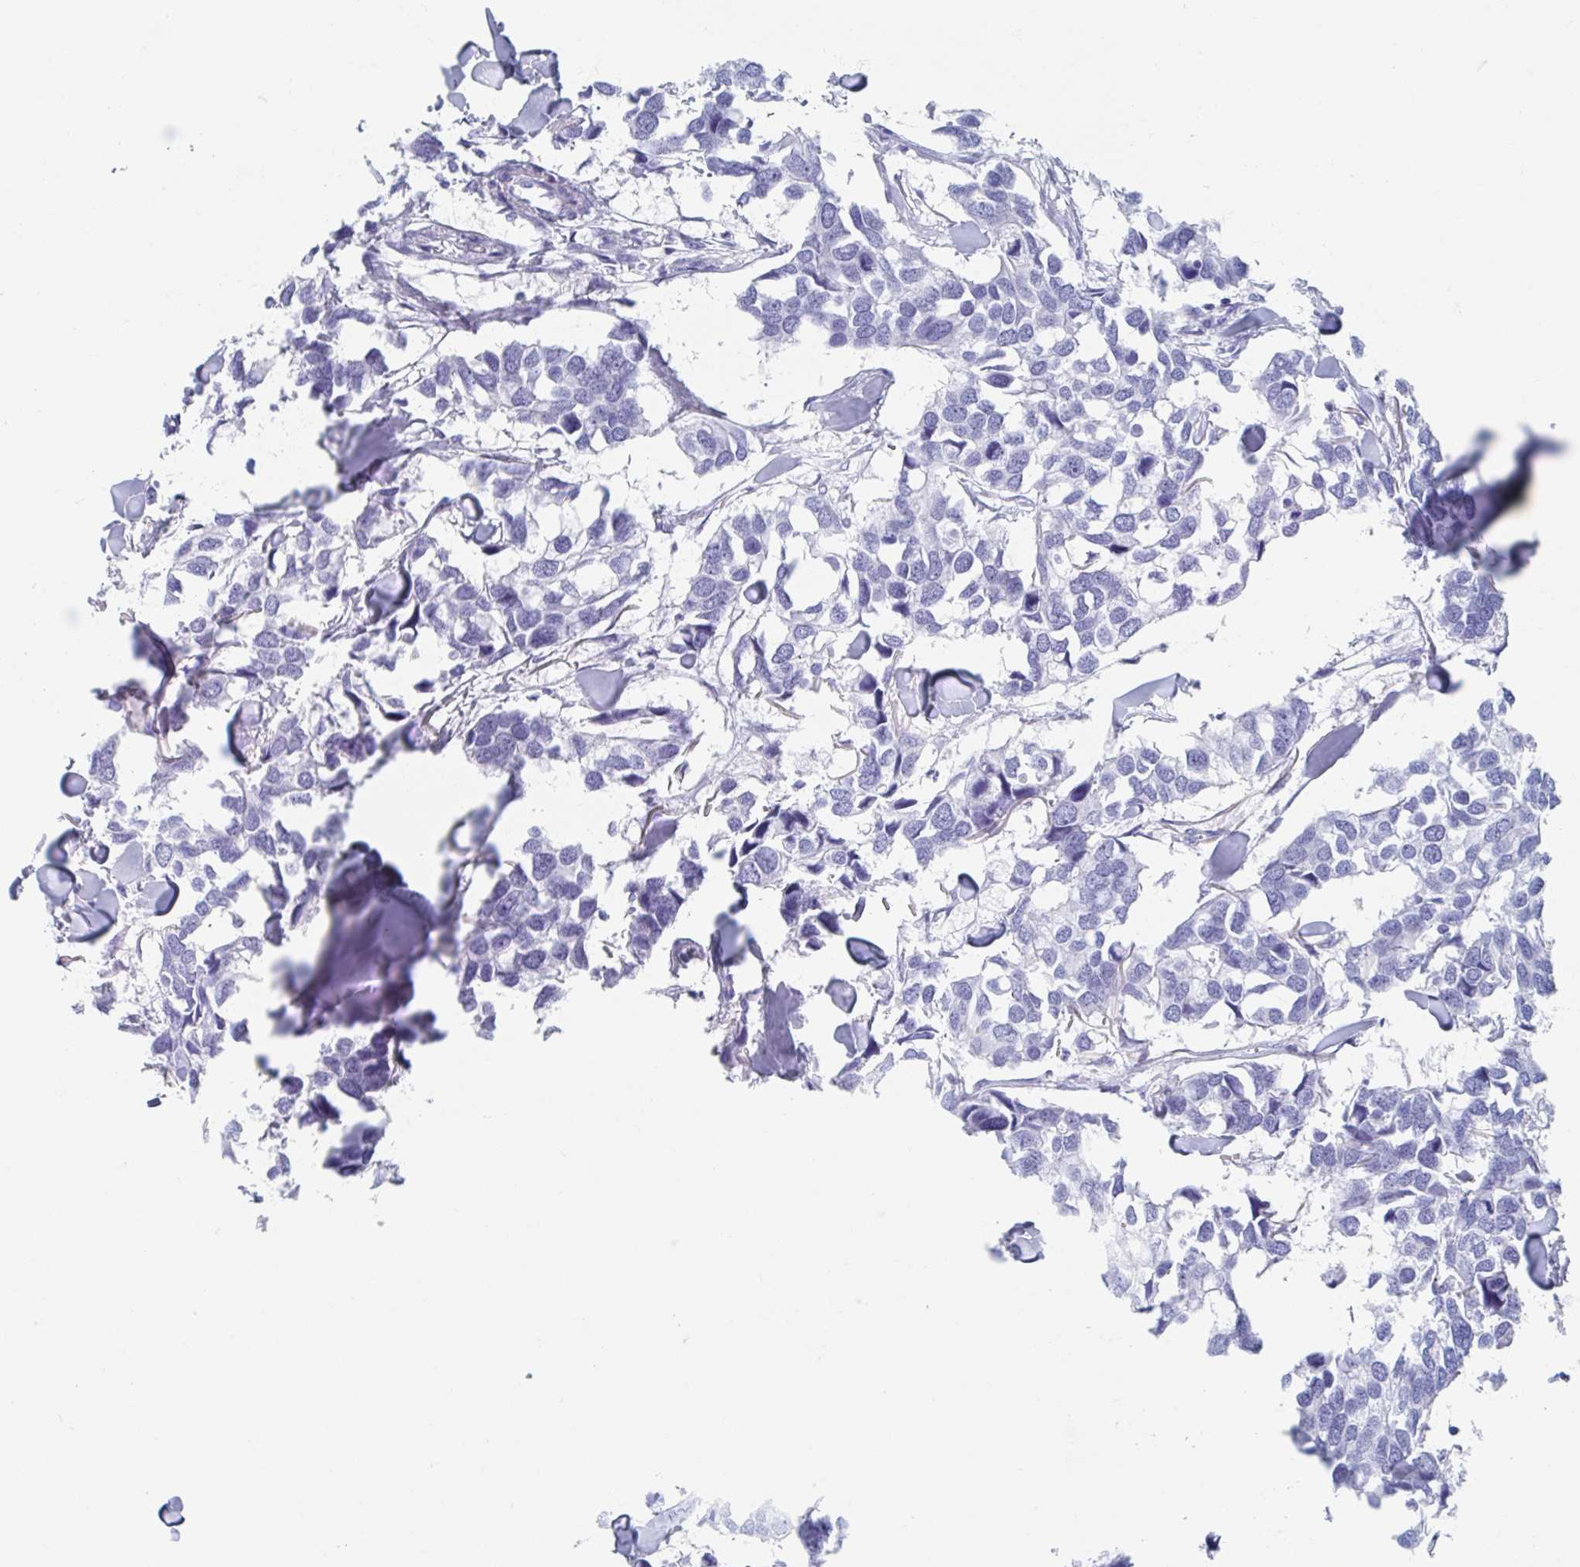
{"staining": {"intensity": "negative", "quantity": "none", "location": "none"}, "tissue": "breast cancer", "cell_type": "Tumor cells", "image_type": "cancer", "snomed": [{"axis": "morphology", "description": "Duct carcinoma"}, {"axis": "topography", "description": "Breast"}], "caption": "High power microscopy histopathology image of an immunohistochemistry (IHC) image of invasive ductal carcinoma (breast), revealing no significant expression in tumor cells.", "gene": "SHCBP1L", "patient": {"sex": "female", "age": 83}}